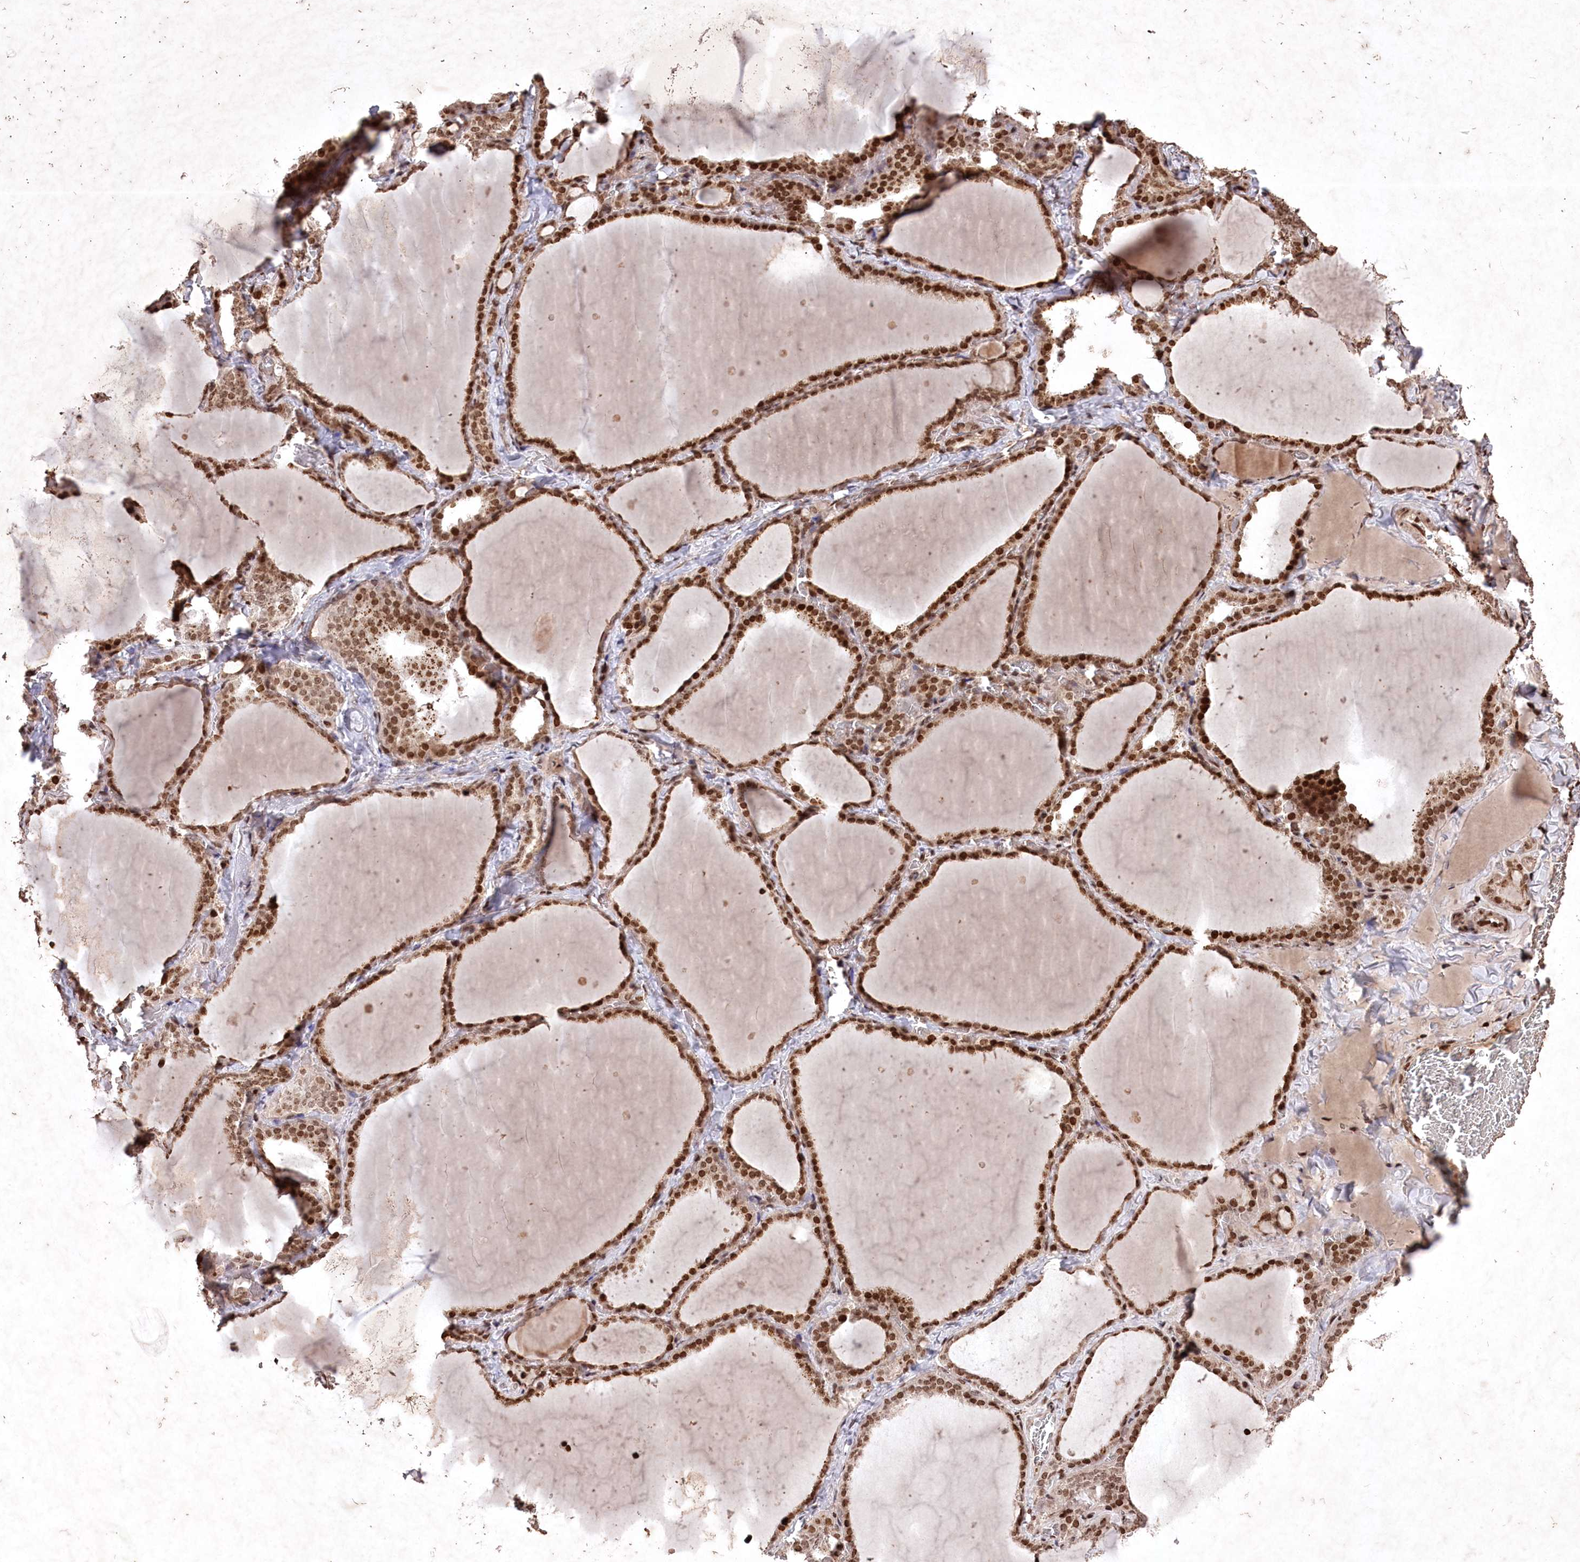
{"staining": {"intensity": "strong", "quantity": ">75%", "location": "nuclear"}, "tissue": "thyroid gland", "cell_type": "Glandular cells", "image_type": "normal", "snomed": [{"axis": "morphology", "description": "Normal tissue, NOS"}, {"axis": "topography", "description": "Thyroid gland"}], "caption": "A micrograph of human thyroid gland stained for a protein reveals strong nuclear brown staining in glandular cells. (Brightfield microscopy of DAB IHC at high magnification).", "gene": "CCSER2", "patient": {"sex": "female", "age": 22}}